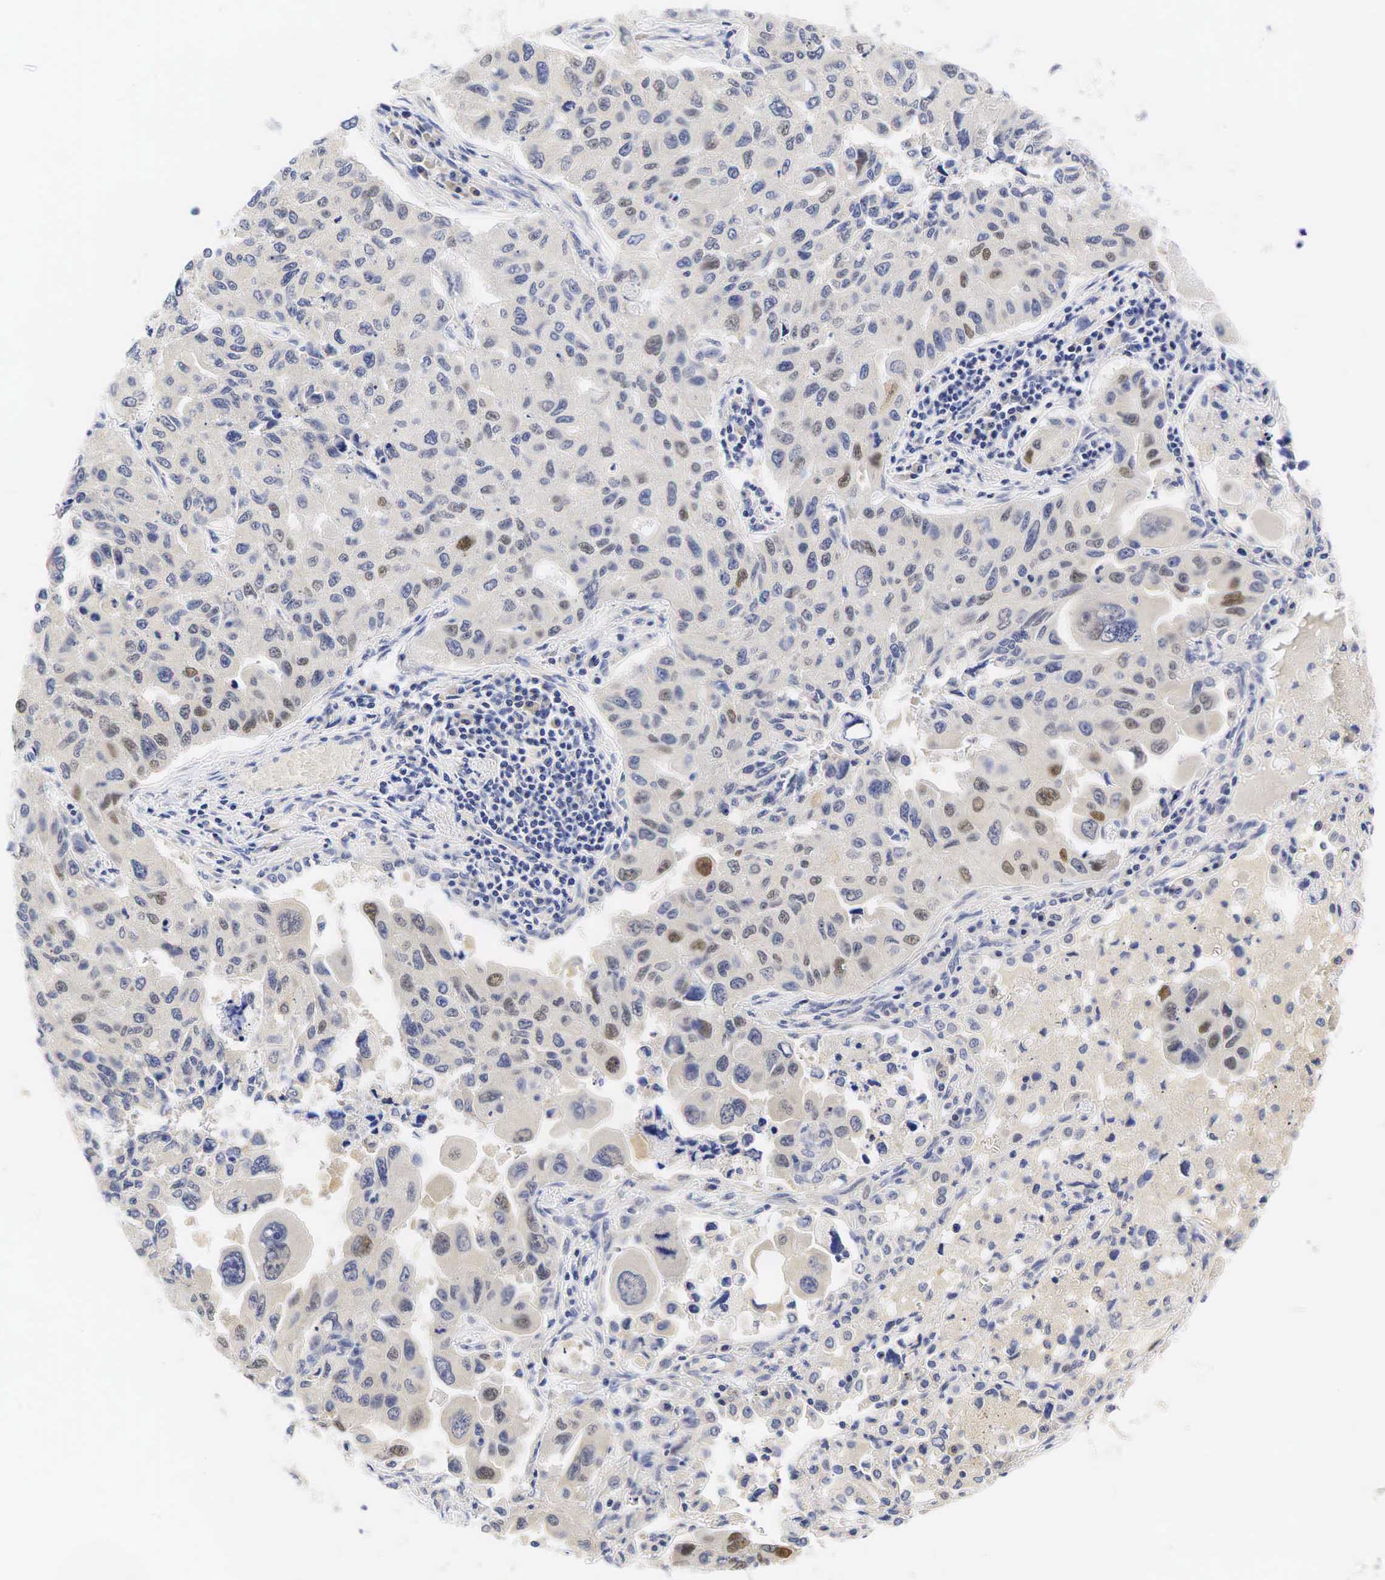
{"staining": {"intensity": "moderate", "quantity": "<25%", "location": "nuclear"}, "tissue": "lung cancer", "cell_type": "Tumor cells", "image_type": "cancer", "snomed": [{"axis": "morphology", "description": "Adenocarcinoma, NOS"}, {"axis": "topography", "description": "Lung"}], "caption": "This is an image of immunohistochemistry (IHC) staining of adenocarcinoma (lung), which shows moderate expression in the nuclear of tumor cells.", "gene": "CCND1", "patient": {"sex": "male", "age": 64}}